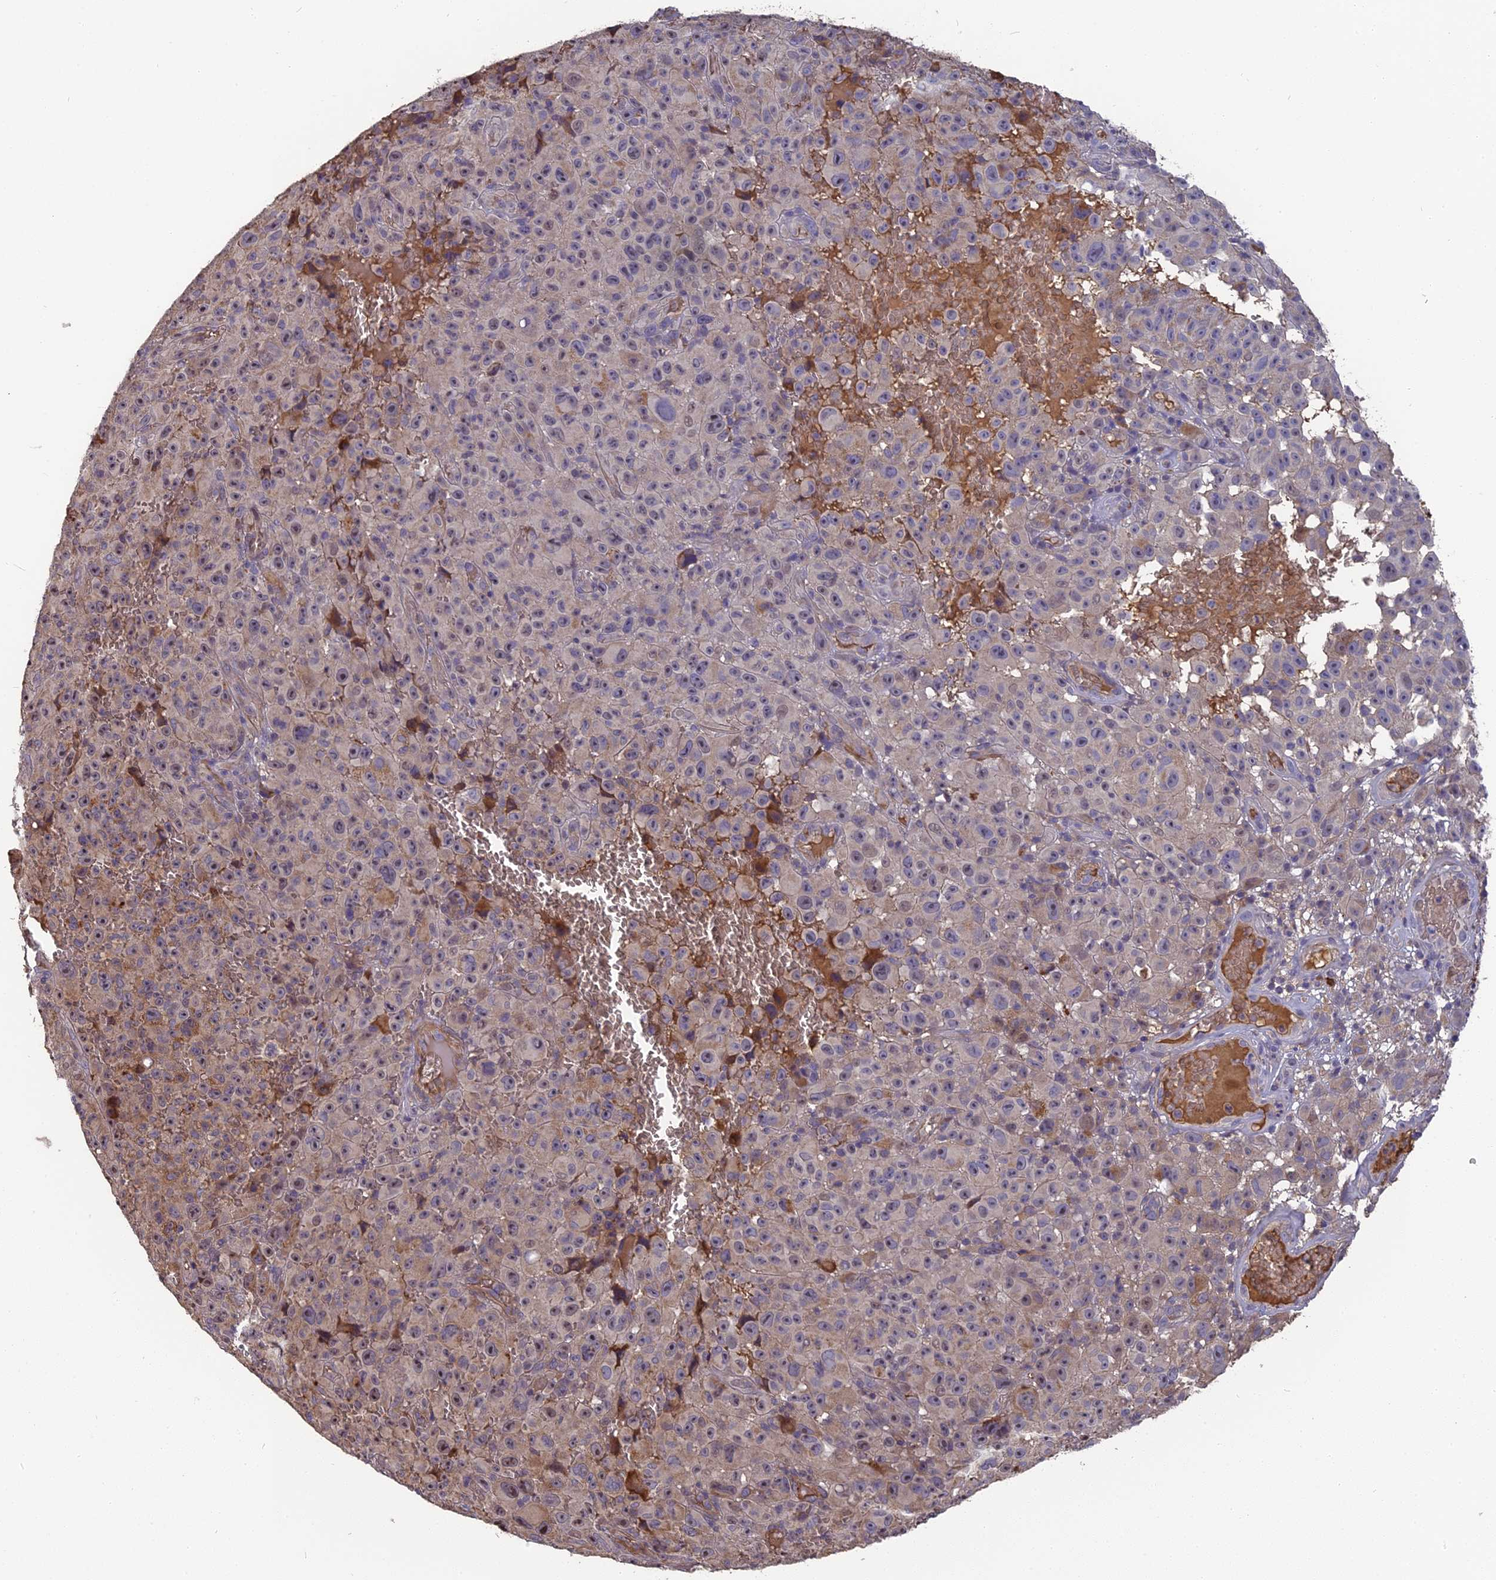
{"staining": {"intensity": "weak", "quantity": "<25%", "location": "cytoplasmic/membranous"}, "tissue": "melanoma", "cell_type": "Tumor cells", "image_type": "cancer", "snomed": [{"axis": "morphology", "description": "Malignant melanoma, NOS"}, {"axis": "topography", "description": "Skin"}], "caption": "High magnification brightfield microscopy of malignant melanoma stained with DAB (brown) and counterstained with hematoxylin (blue): tumor cells show no significant staining.", "gene": "ERMAP", "patient": {"sex": "female", "age": 82}}